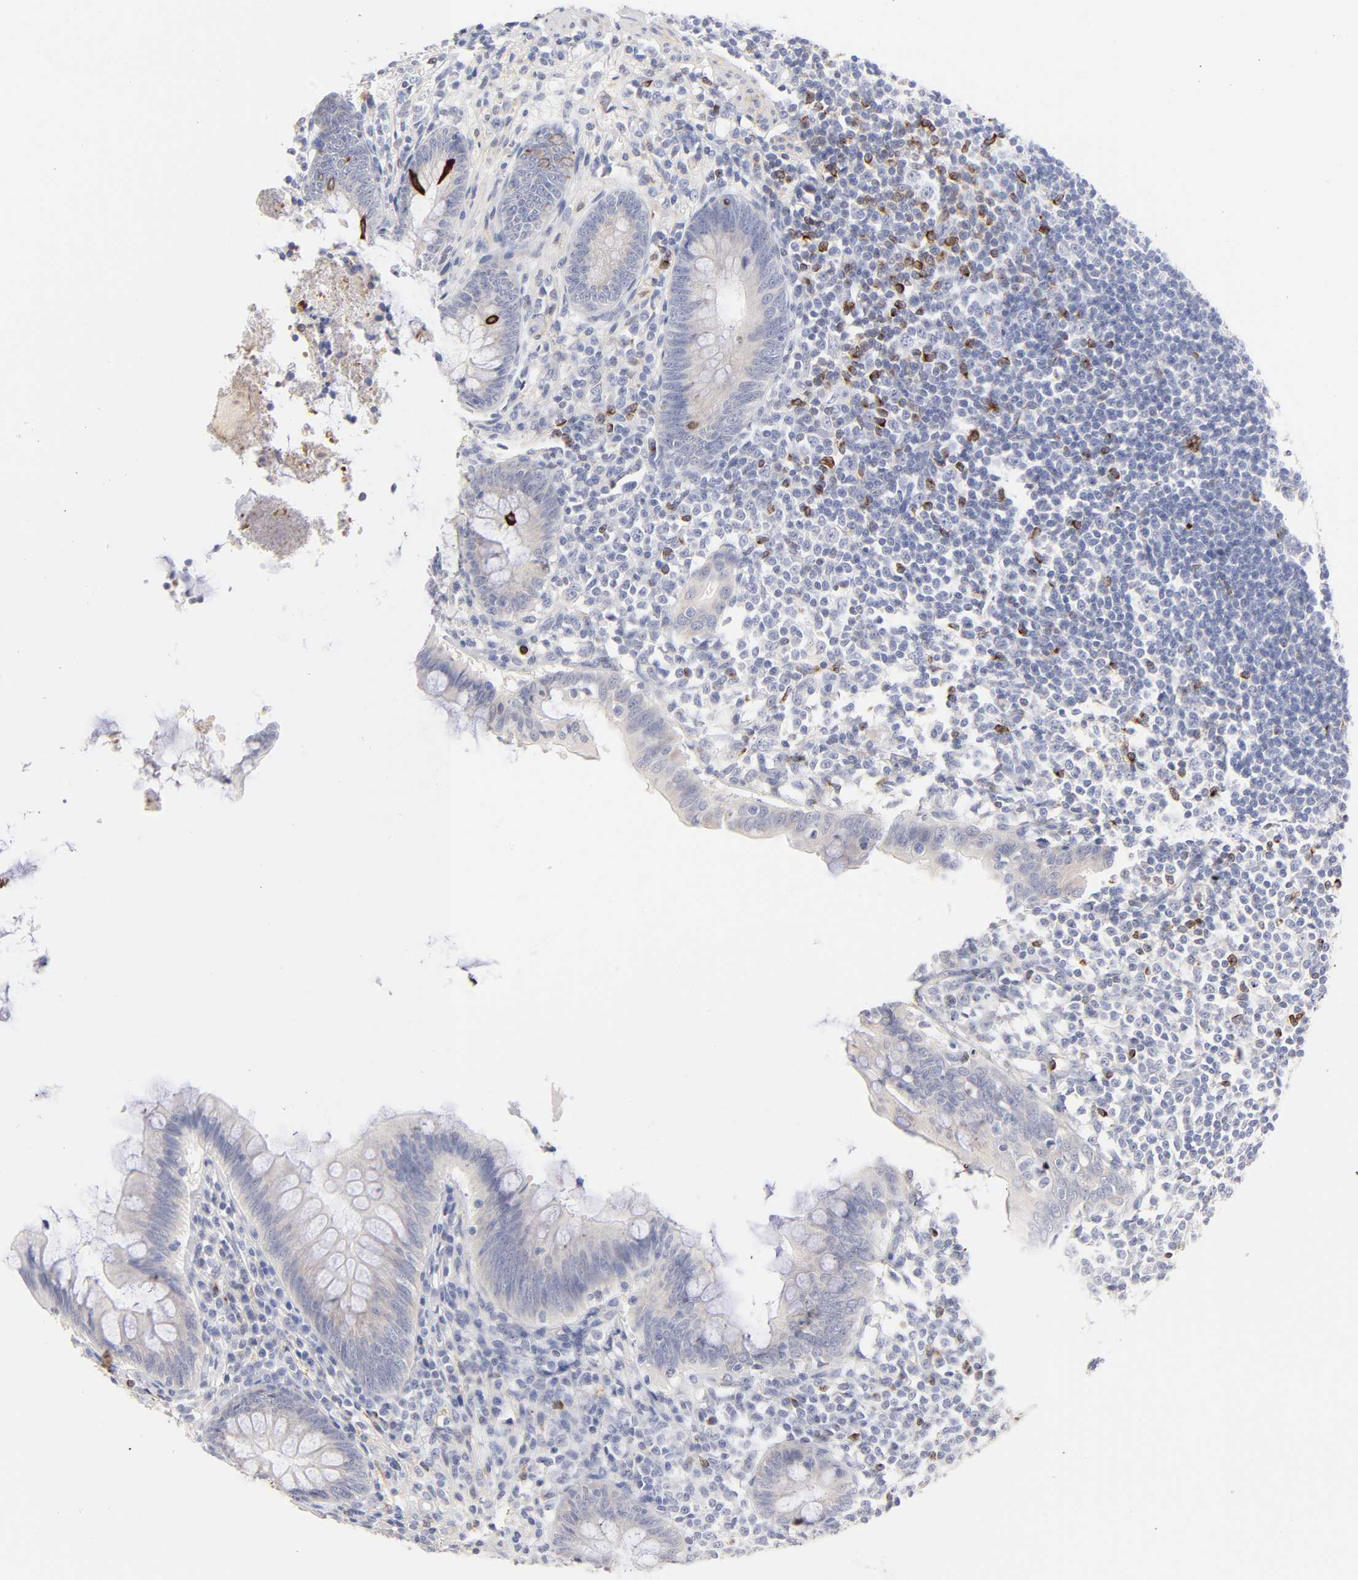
{"staining": {"intensity": "strong", "quantity": "<25%", "location": "cytoplasmic/membranous"}, "tissue": "appendix", "cell_type": "Glandular cells", "image_type": "normal", "snomed": [{"axis": "morphology", "description": "Normal tissue, NOS"}, {"axis": "topography", "description": "Appendix"}], "caption": "Strong cytoplasmic/membranous protein staining is seen in approximately <25% of glandular cells in appendix.", "gene": "MID1", "patient": {"sex": "female", "age": 66}}